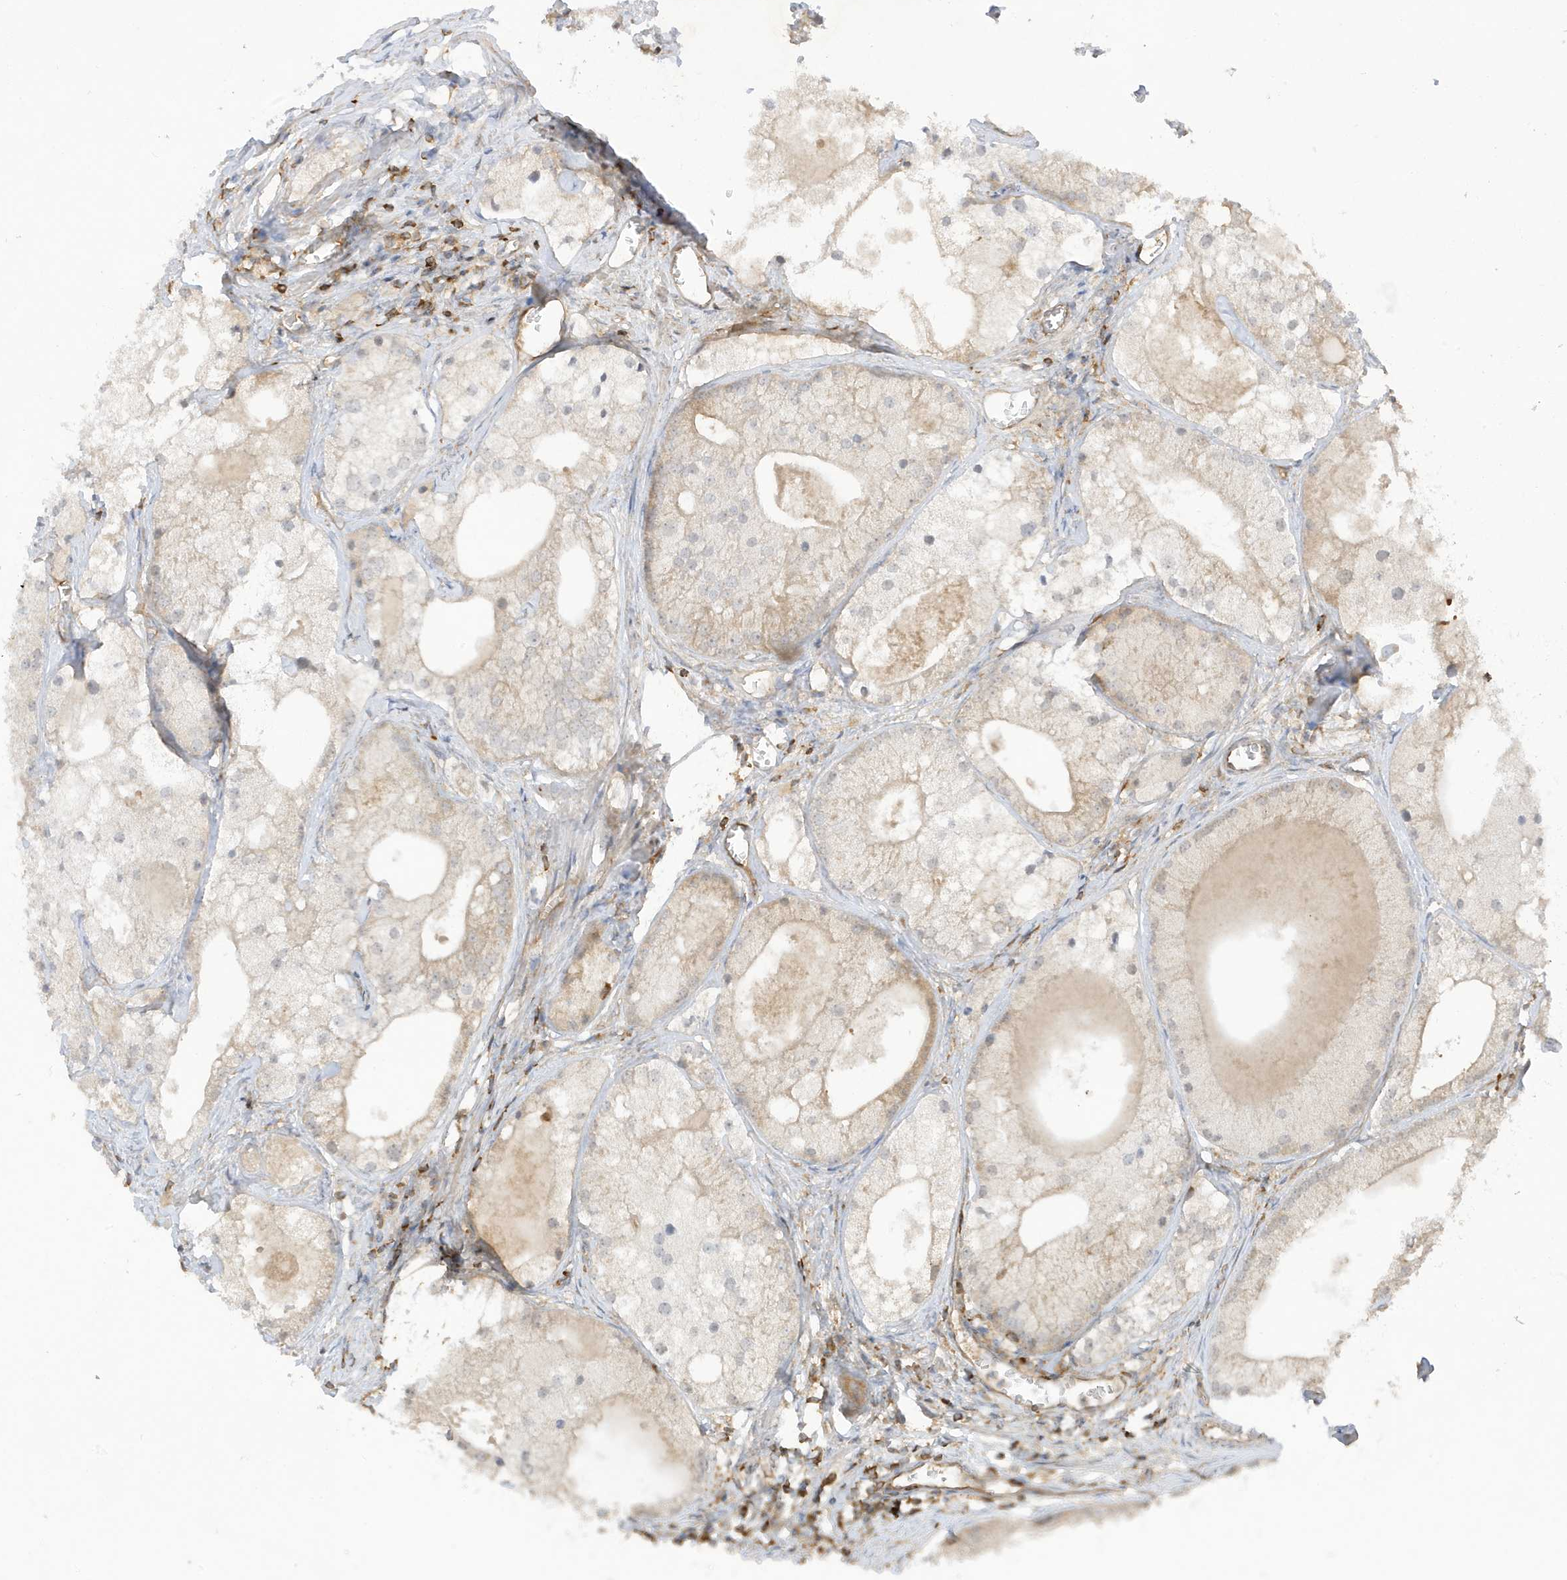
{"staining": {"intensity": "negative", "quantity": "none", "location": "none"}, "tissue": "prostate cancer", "cell_type": "Tumor cells", "image_type": "cancer", "snomed": [{"axis": "morphology", "description": "Adenocarcinoma, Low grade"}, {"axis": "topography", "description": "Prostate"}], "caption": "High magnification brightfield microscopy of prostate cancer stained with DAB (brown) and counterstained with hematoxylin (blue): tumor cells show no significant staining. (DAB (3,3'-diaminobenzidine) IHC, high magnification).", "gene": "PHACTR2", "patient": {"sex": "male", "age": 69}}